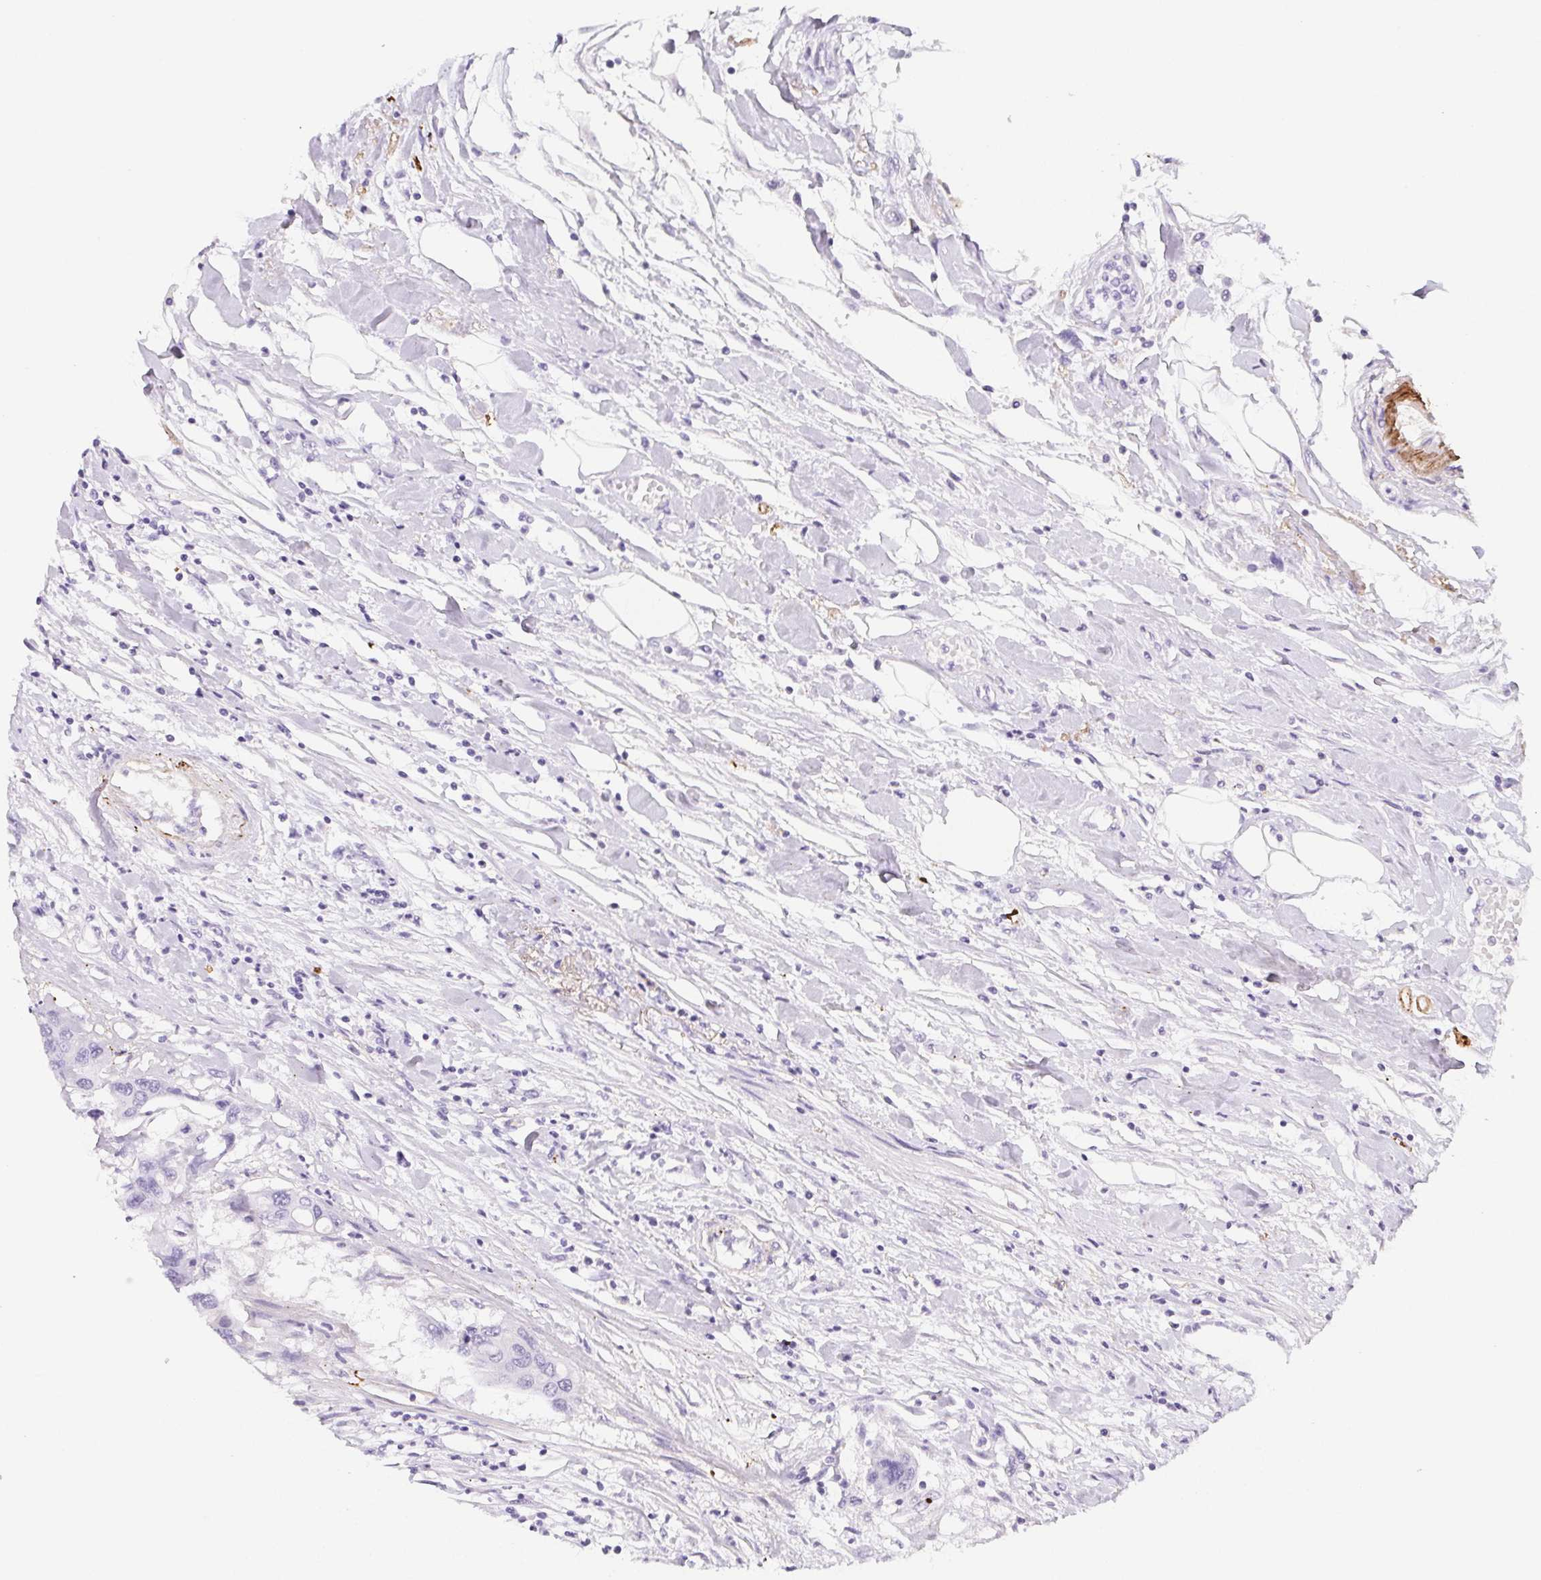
{"staining": {"intensity": "negative", "quantity": "none", "location": "none"}, "tissue": "colorectal cancer", "cell_type": "Tumor cells", "image_type": "cancer", "snomed": [{"axis": "morphology", "description": "Adenocarcinoma, NOS"}, {"axis": "topography", "description": "Colon"}], "caption": "Immunohistochemistry (IHC) micrograph of neoplastic tissue: colorectal cancer stained with DAB shows no significant protein staining in tumor cells.", "gene": "VTN", "patient": {"sex": "male", "age": 77}}